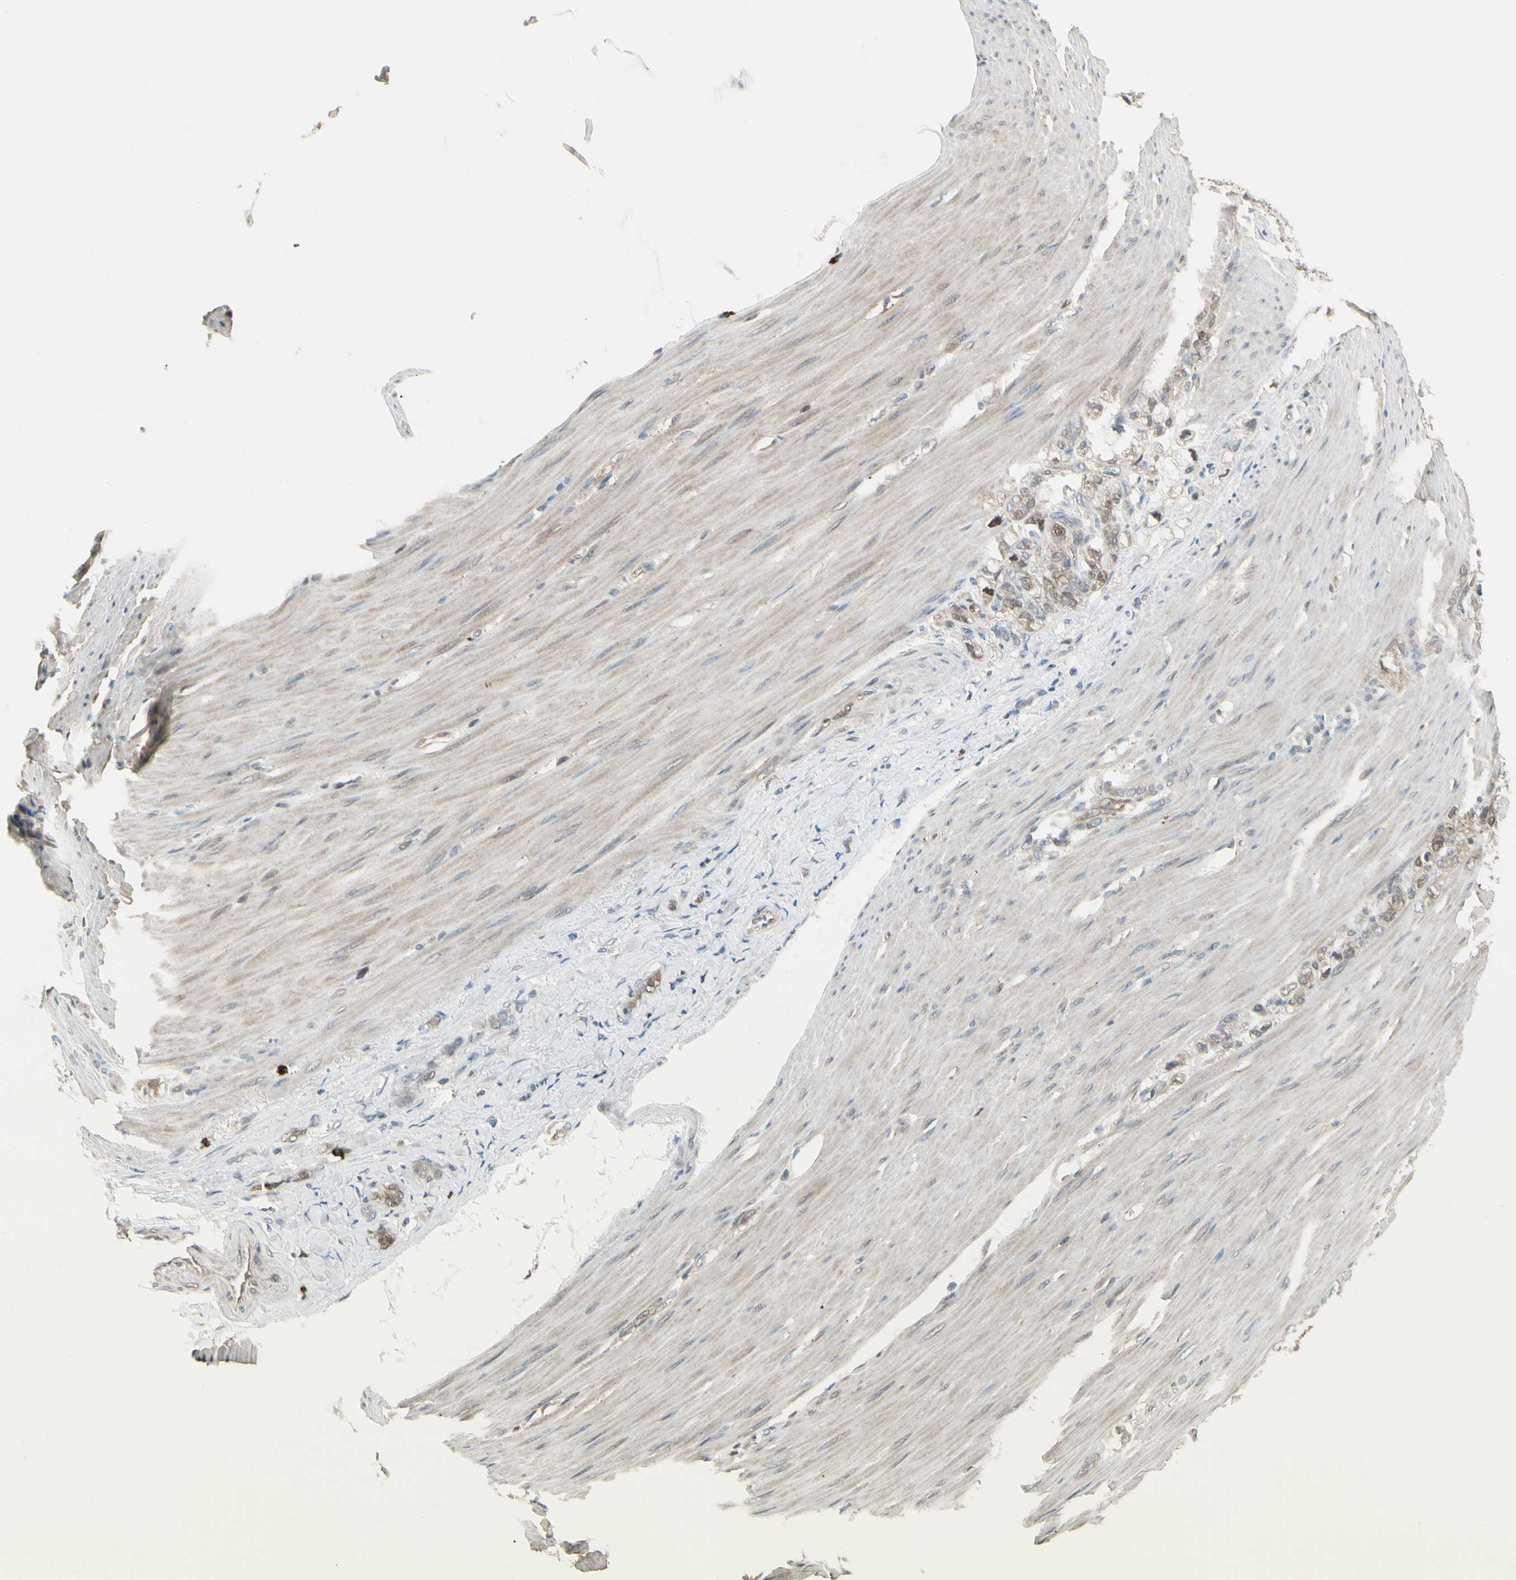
{"staining": {"intensity": "moderate", "quantity": ">75%", "location": "cytoplasmic/membranous"}, "tissue": "stomach cancer", "cell_type": "Tumor cells", "image_type": "cancer", "snomed": [{"axis": "morphology", "description": "Adenocarcinoma, NOS"}, {"axis": "topography", "description": "Stomach"}], "caption": "Brown immunohistochemical staining in human adenocarcinoma (stomach) displays moderate cytoplasmic/membranous staining in approximately >75% of tumor cells.", "gene": "EVC", "patient": {"sex": "male", "age": 82}}